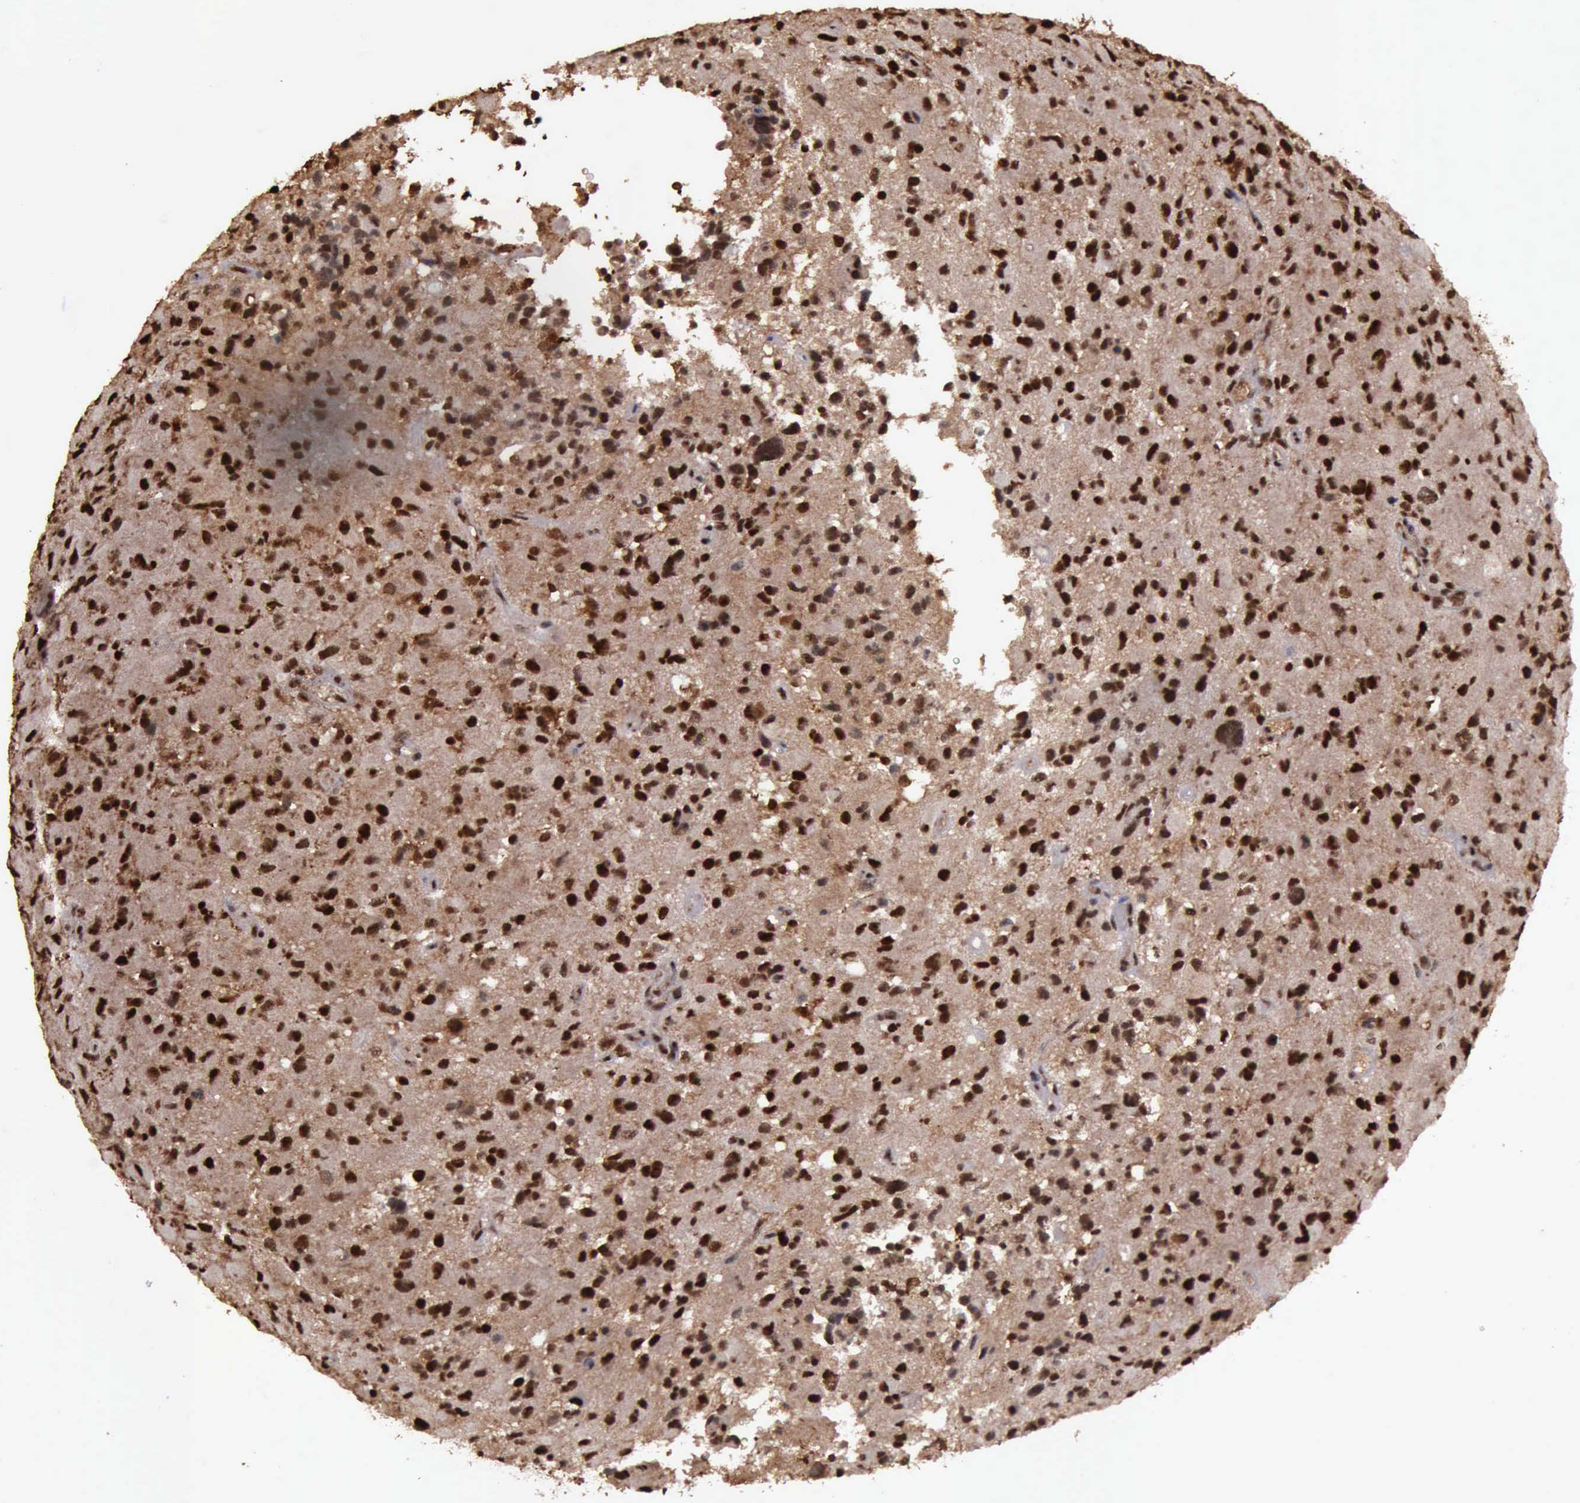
{"staining": {"intensity": "strong", "quantity": ">75%", "location": "cytoplasmic/membranous,nuclear"}, "tissue": "glioma", "cell_type": "Tumor cells", "image_type": "cancer", "snomed": [{"axis": "morphology", "description": "Glioma, malignant, High grade"}, {"axis": "topography", "description": "Brain"}], "caption": "Malignant glioma (high-grade) stained with IHC reveals strong cytoplasmic/membranous and nuclear expression in about >75% of tumor cells.", "gene": "TRMT2A", "patient": {"sex": "male", "age": 69}}